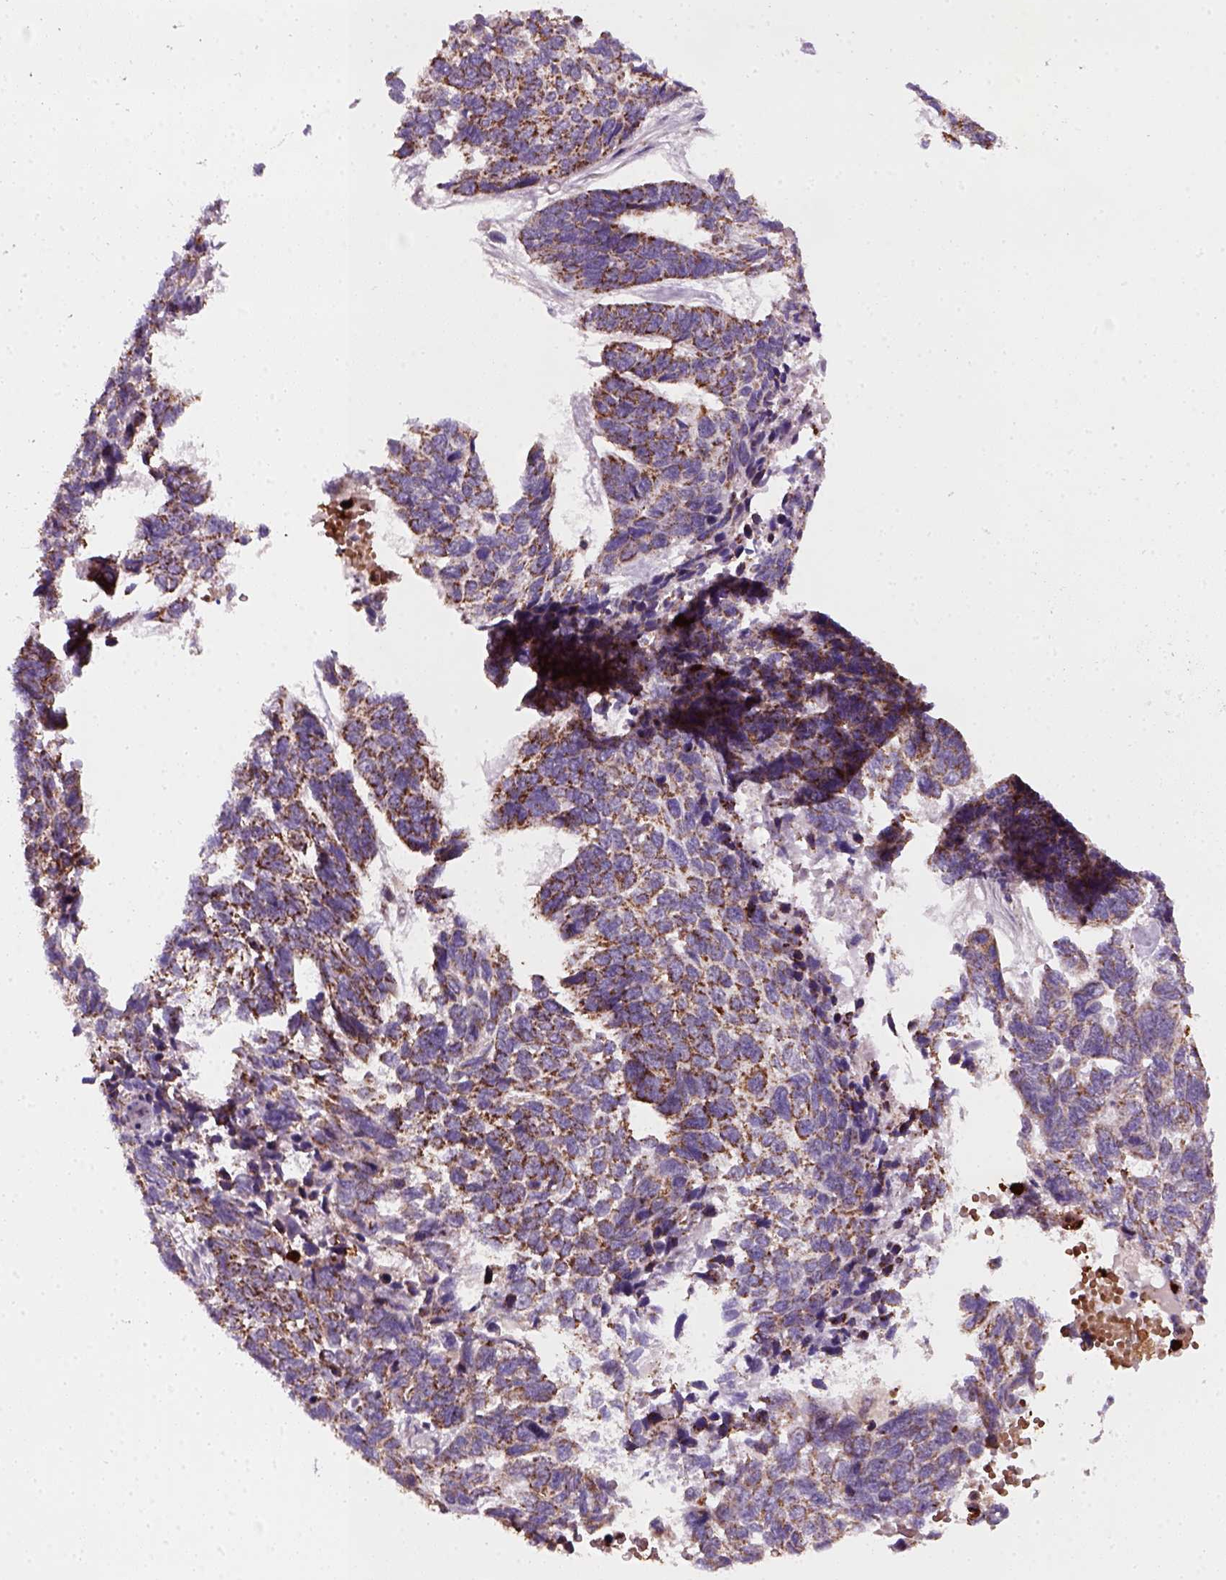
{"staining": {"intensity": "moderate", "quantity": ">75%", "location": "cytoplasmic/membranous"}, "tissue": "skin cancer", "cell_type": "Tumor cells", "image_type": "cancer", "snomed": [{"axis": "morphology", "description": "Basal cell carcinoma"}, {"axis": "topography", "description": "Skin"}], "caption": "Immunohistochemistry histopathology image of neoplastic tissue: human skin basal cell carcinoma stained using IHC exhibits medium levels of moderate protein expression localized specifically in the cytoplasmic/membranous of tumor cells, appearing as a cytoplasmic/membranous brown color.", "gene": "NUDT16L1", "patient": {"sex": "female", "age": 65}}